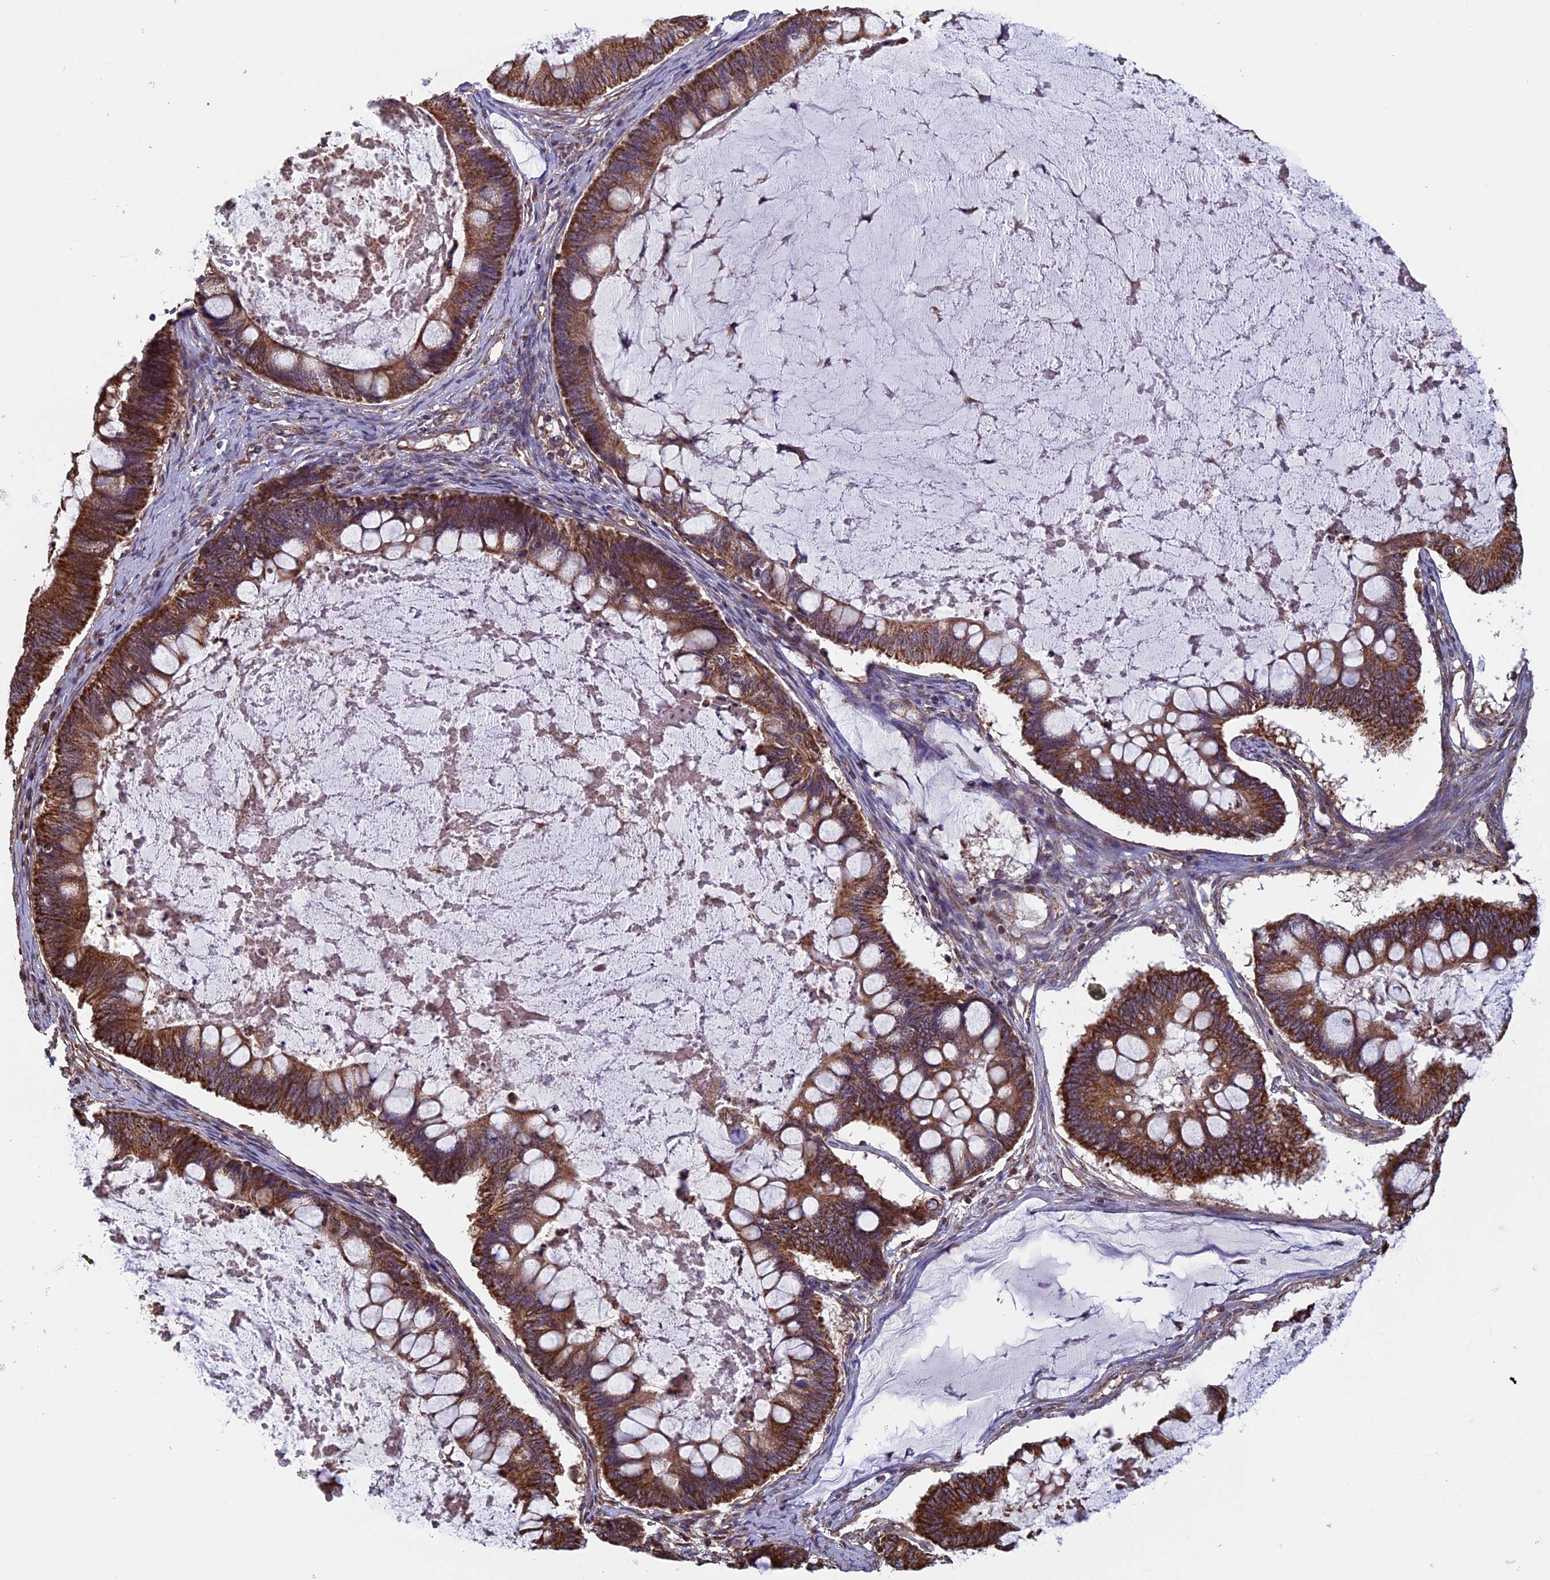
{"staining": {"intensity": "strong", "quantity": ">75%", "location": "cytoplasmic/membranous"}, "tissue": "ovarian cancer", "cell_type": "Tumor cells", "image_type": "cancer", "snomed": [{"axis": "morphology", "description": "Cystadenocarcinoma, mucinous, NOS"}, {"axis": "topography", "description": "Ovary"}], "caption": "Human mucinous cystadenocarcinoma (ovarian) stained for a protein (brown) shows strong cytoplasmic/membranous positive positivity in approximately >75% of tumor cells.", "gene": "CCDC8", "patient": {"sex": "female", "age": 61}}